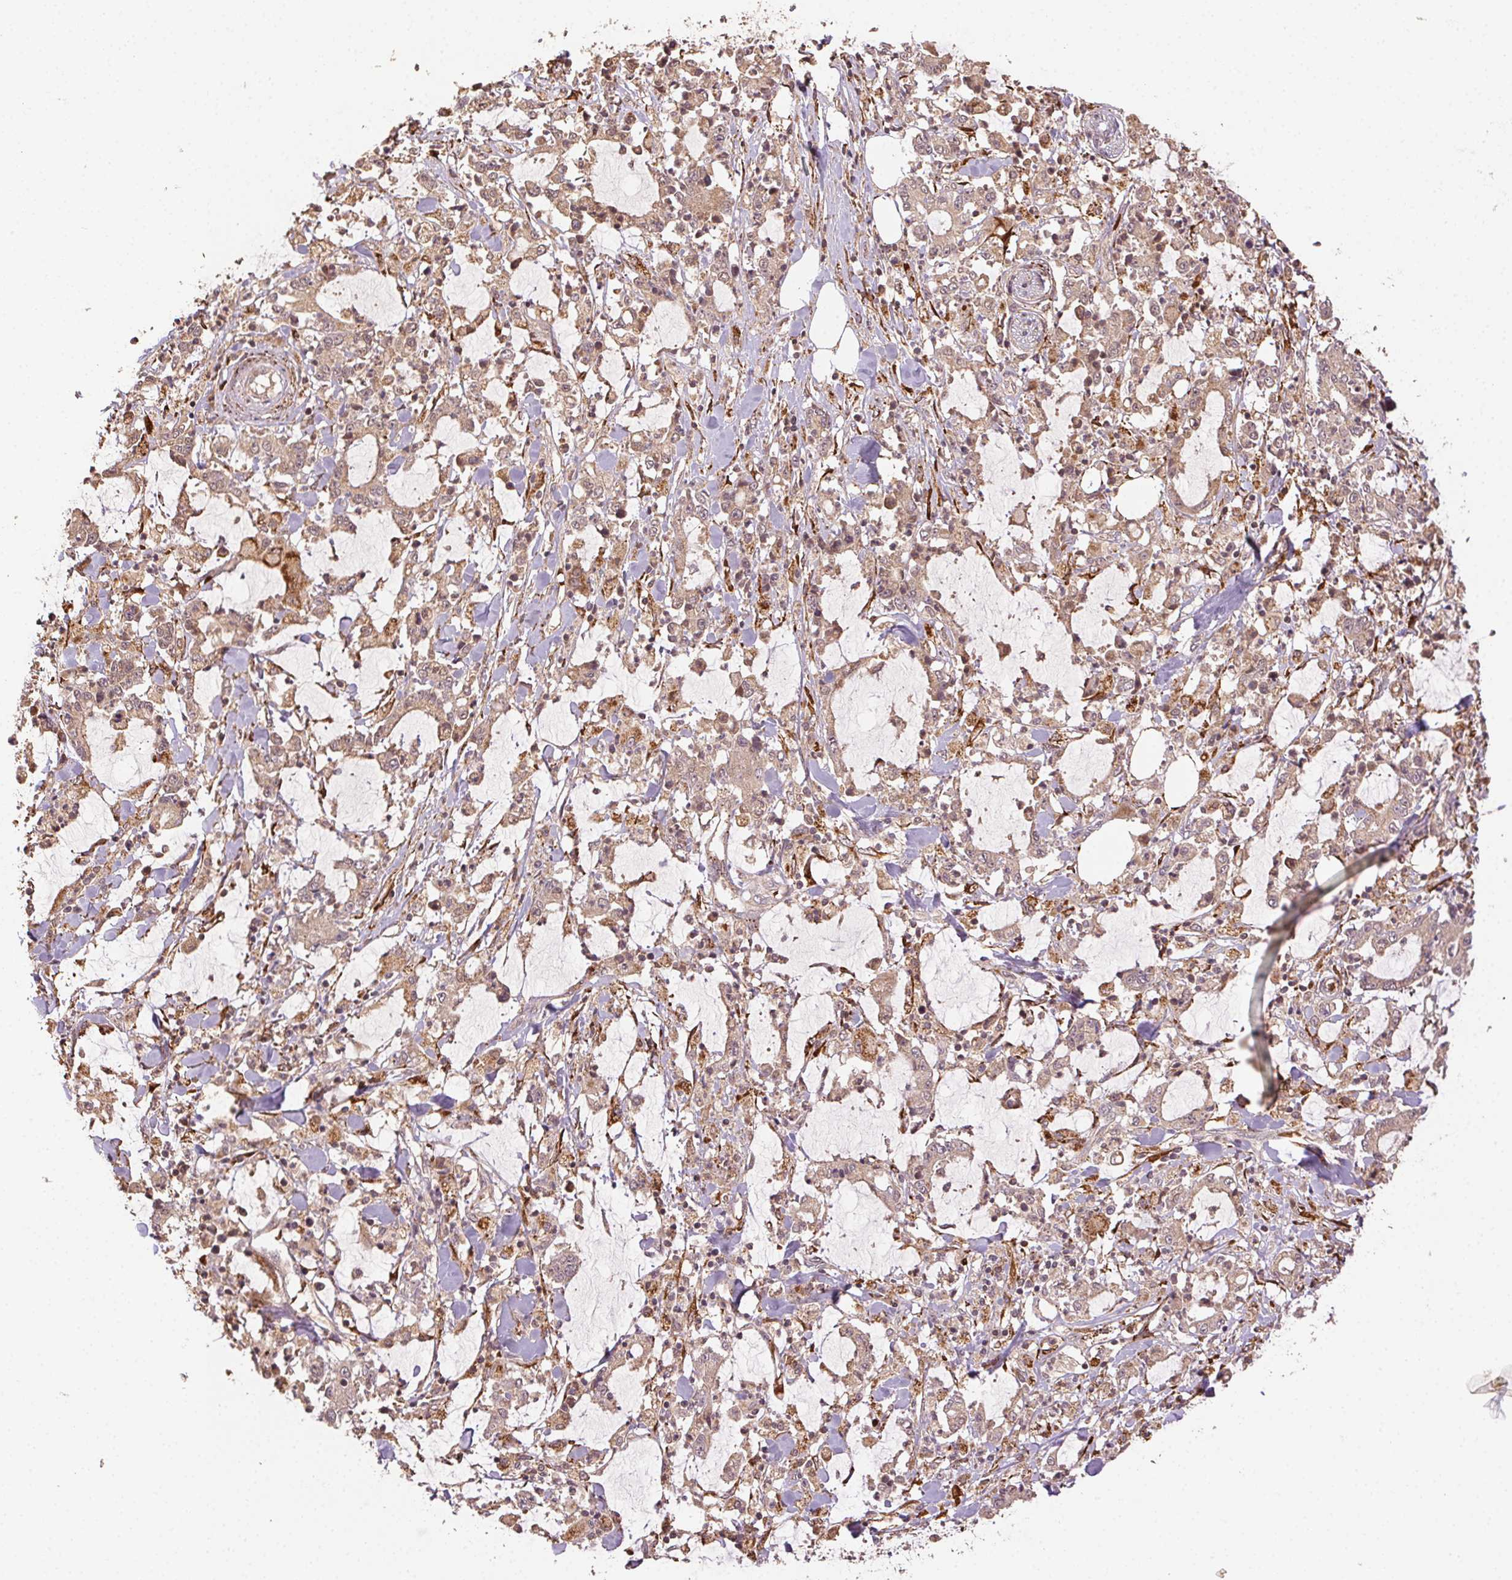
{"staining": {"intensity": "weak", "quantity": ">75%", "location": "cytoplasmic/membranous"}, "tissue": "stomach cancer", "cell_type": "Tumor cells", "image_type": "cancer", "snomed": [{"axis": "morphology", "description": "Adenocarcinoma, NOS"}, {"axis": "topography", "description": "Stomach, upper"}], "caption": "The histopathology image exhibits a brown stain indicating the presence of a protein in the cytoplasmic/membranous of tumor cells in stomach cancer (adenocarcinoma).", "gene": "KLHL15", "patient": {"sex": "male", "age": 68}}